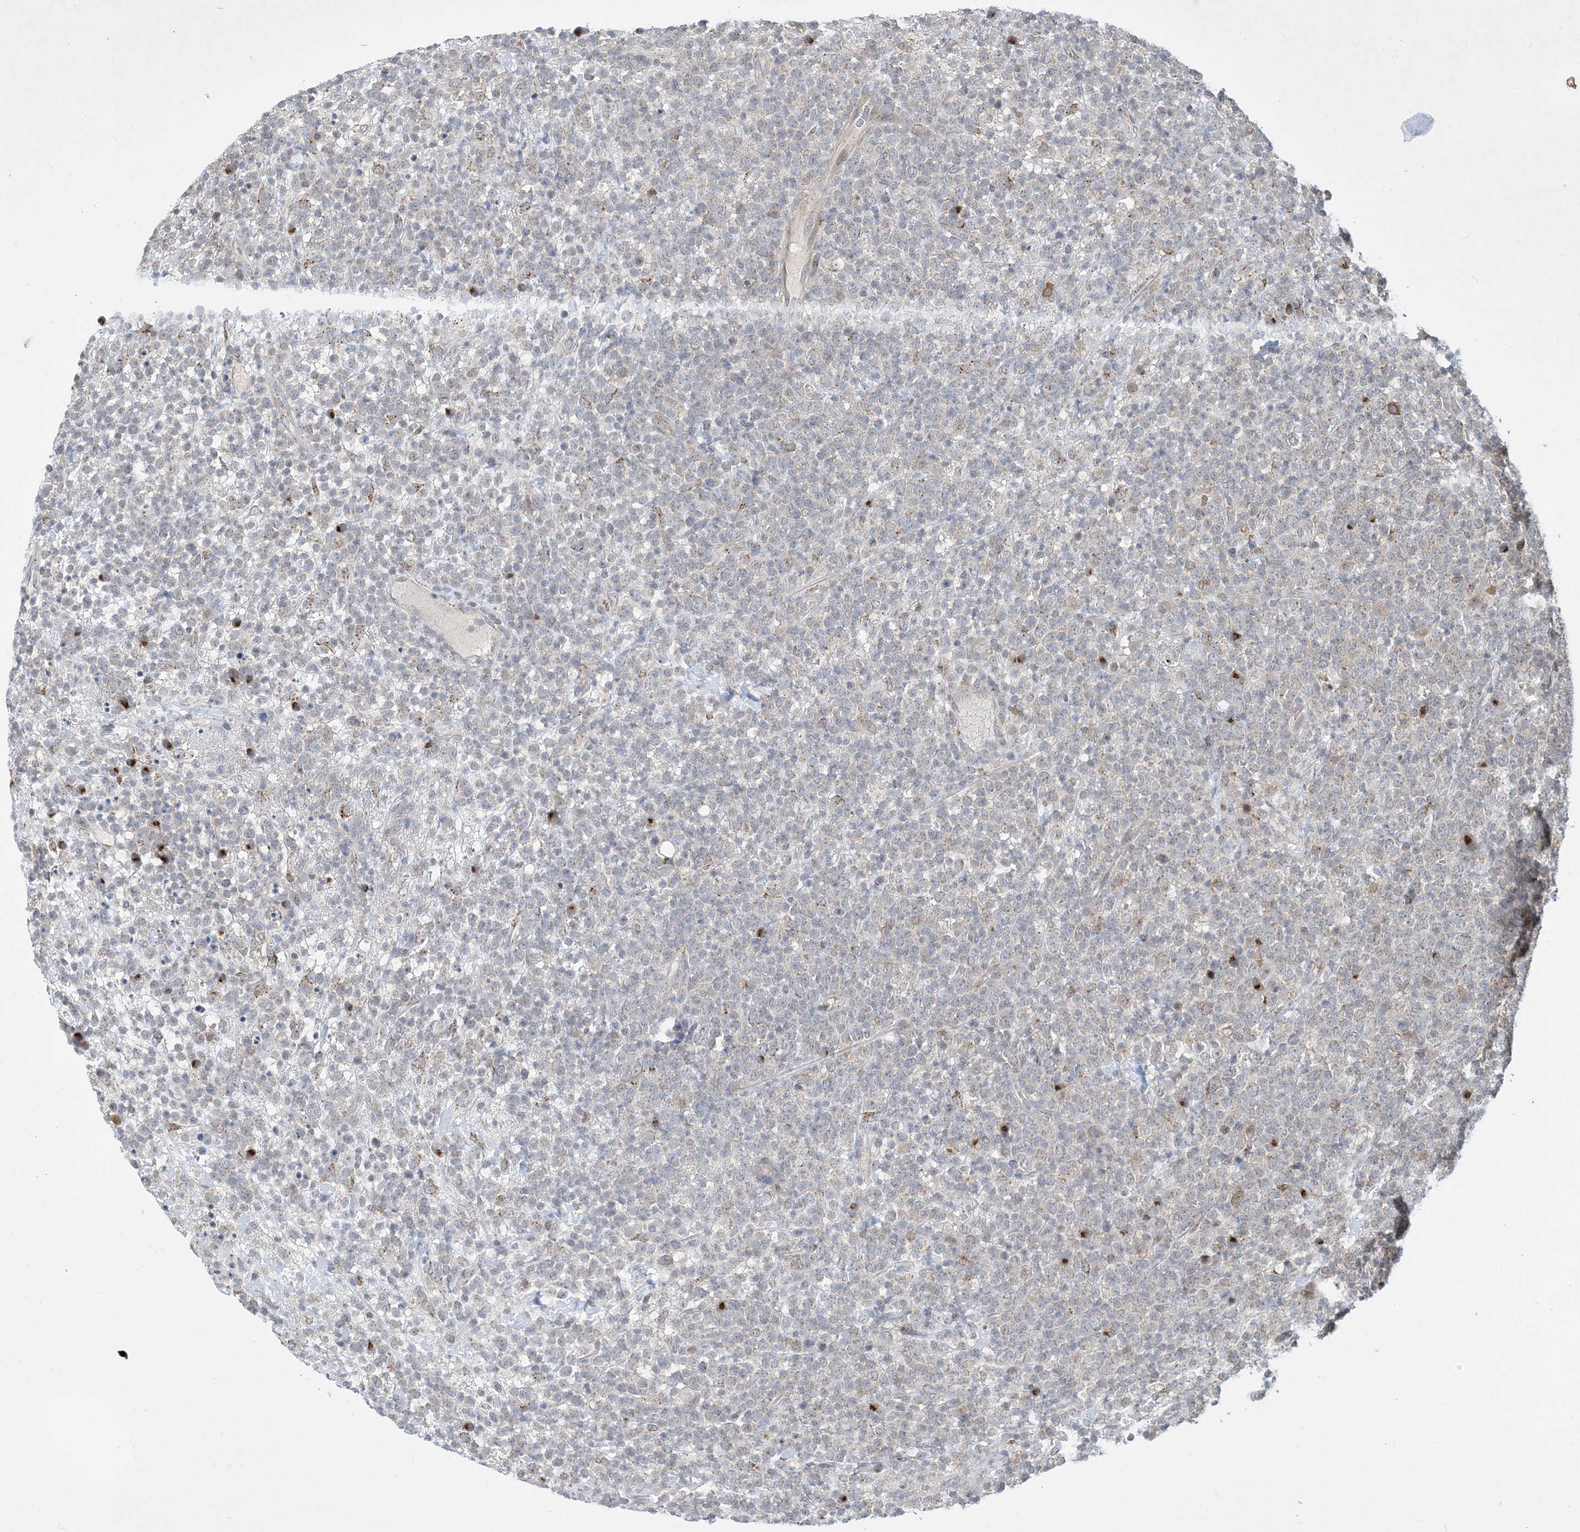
{"staining": {"intensity": "weak", "quantity": "25%-75%", "location": "cytoplasmic/membranous"}, "tissue": "lymphoma", "cell_type": "Tumor cells", "image_type": "cancer", "snomed": [{"axis": "morphology", "description": "Malignant lymphoma, non-Hodgkin's type, High grade"}, {"axis": "topography", "description": "Colon"}], "caption": "Human lymphoma stained with a brown dye exhibits weak cytoplasmic/membranous positive positivity in about 25%-75% of tumor cells.", "gene": "CCDC14", "patient": {"sex": "female", "age": 53}}